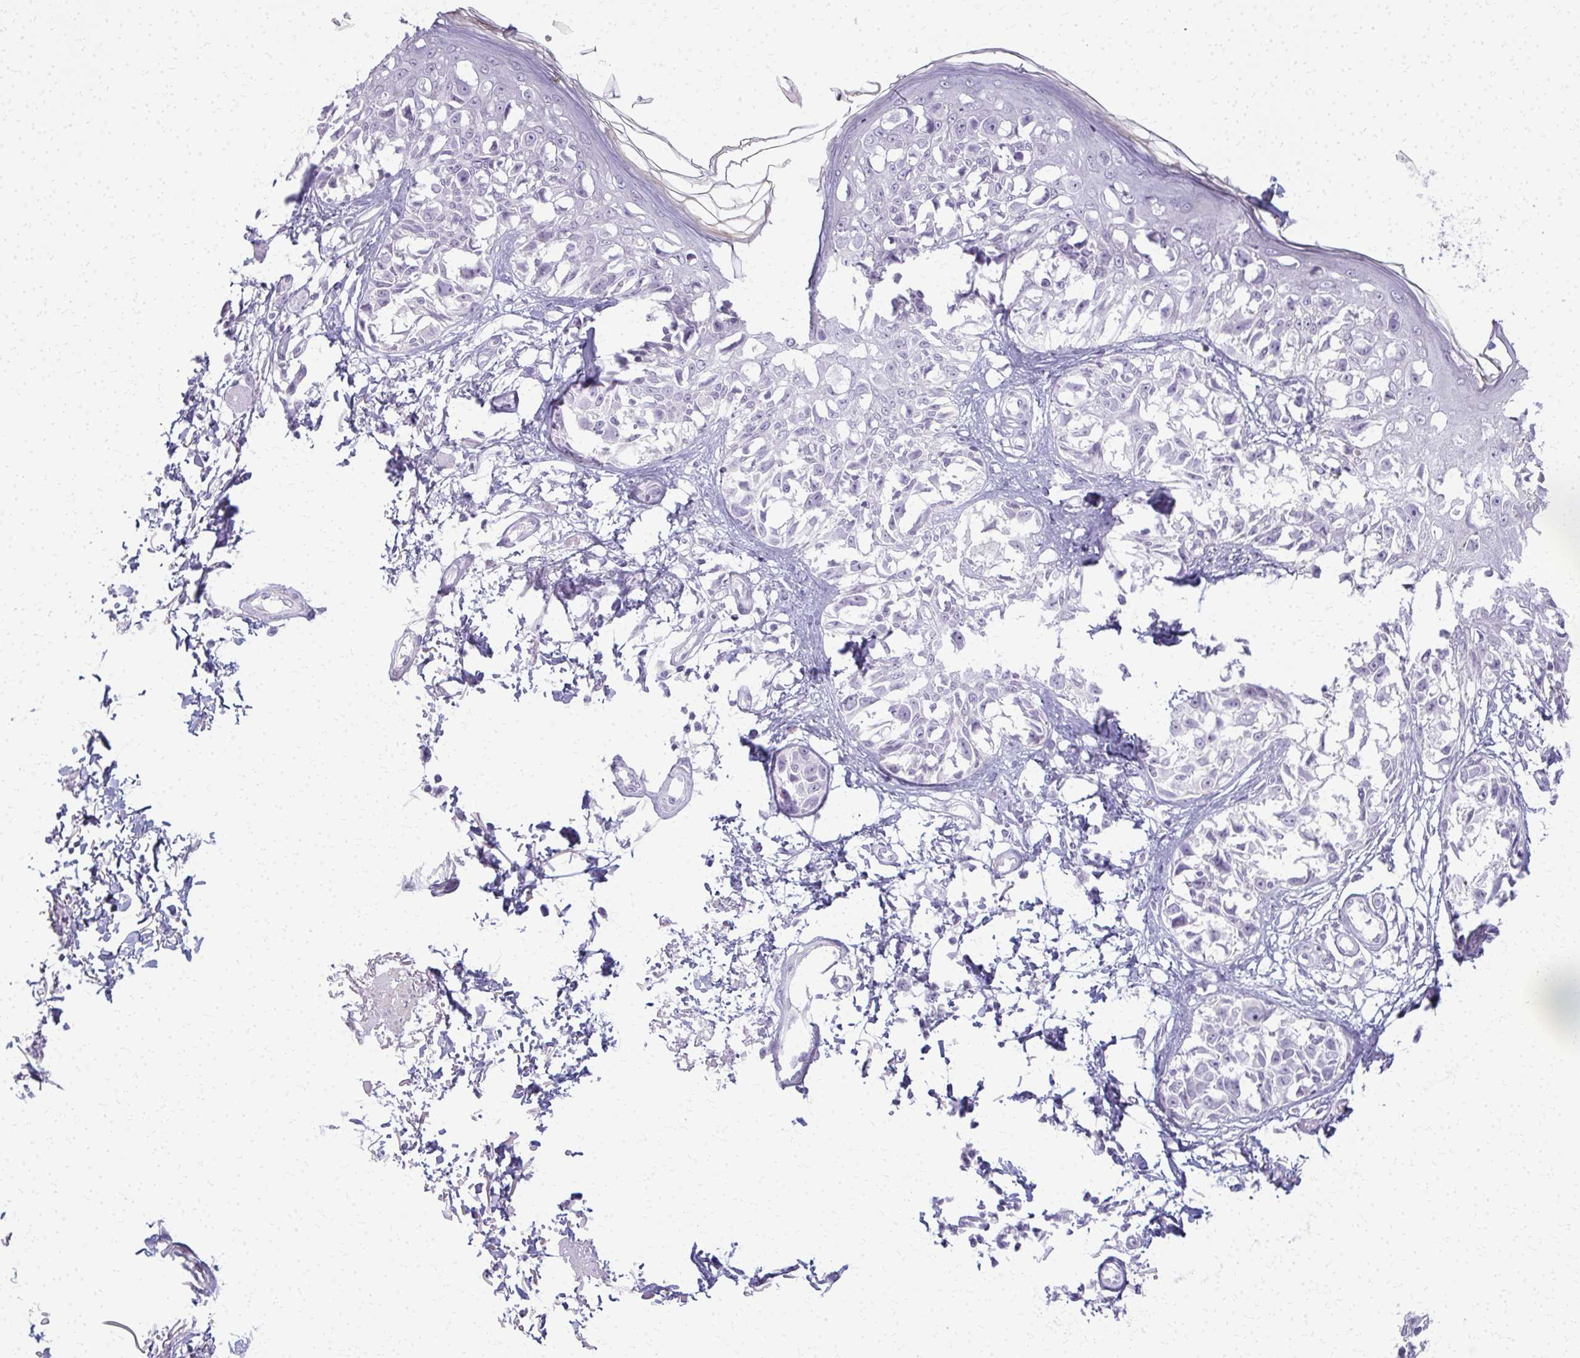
{"staining": {"intensity": "negative", "quantity": "none", "location": "none"}, "tissue": "melanoma", "cell_type": "Tumor cells", "image_type": "cancer", "snomed": [{"axis": "morphology", "description": "Malignant melanoma, NOS"}, {"axis": "topography", "description": "Skin"}], "caption": "An immunohistochemistry micrograph of malignant melanoma is shown. There is no staining in tumor cells of malignant melanoma.", "gene": "CA3", "patient": {"sex": "male", "age": 73}}